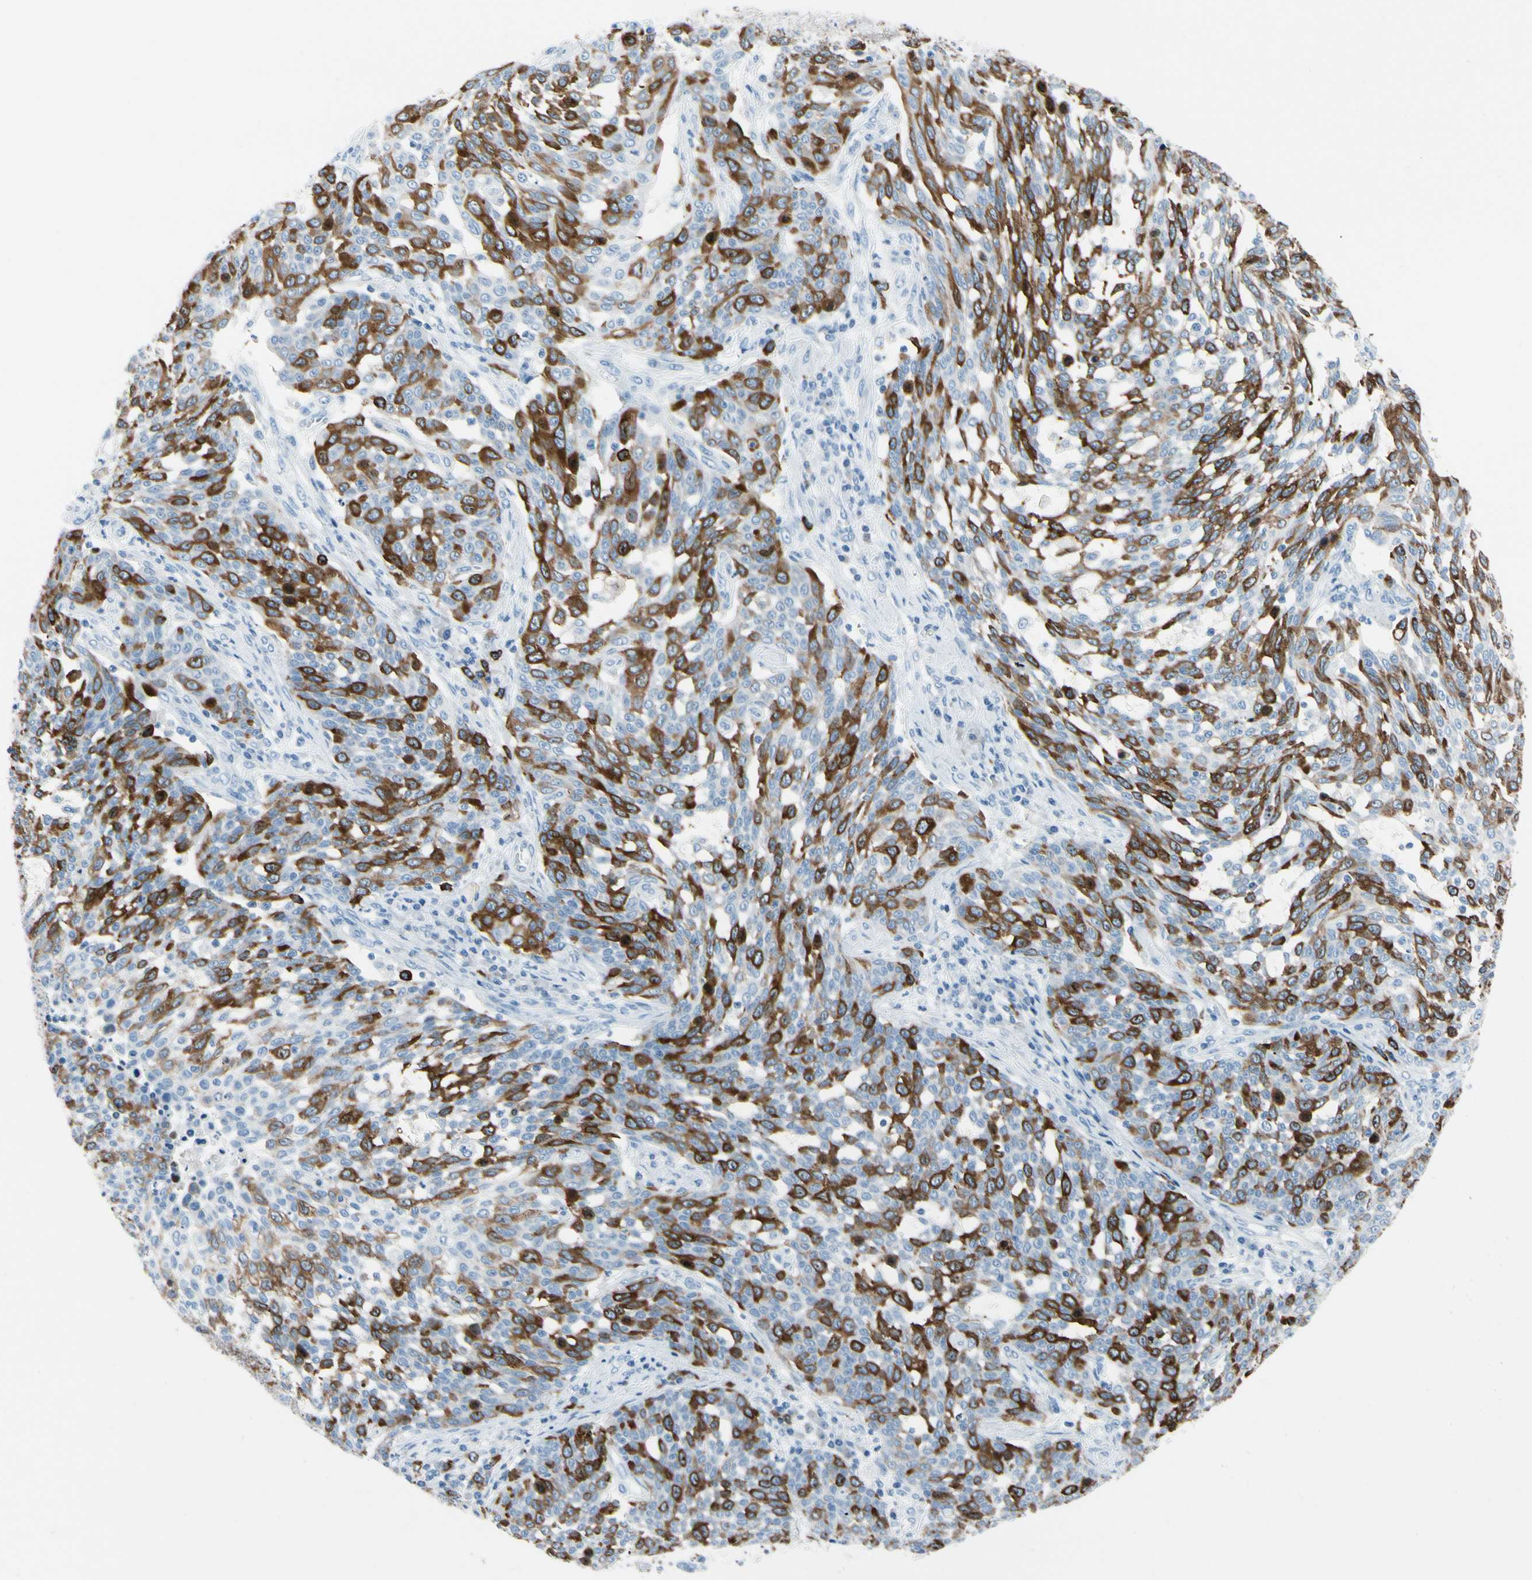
{"staining": {"intensity": "strong", "quantity": ">75%", "location": "cytoplasmic/membranous"}, "tissue": "cervical cancer", "cell_type": "Tumor cells", "image_type": "cancer", "snomed": [{"axis": "morphology", "description": "Squamous cell carcinoma, NOS"}, {"axis": "topography", "description": "Cervix"}], "caption": "This histopathology image reveals immunohistochemistry (IHC) staining of human cervical cancer (squamous cell carcinoma), with high strong cytoplasmic/membranous expression in about >75% of tumor cells.", "gene": "TACC3", "patient": {"sex": "female", "age": 34}}